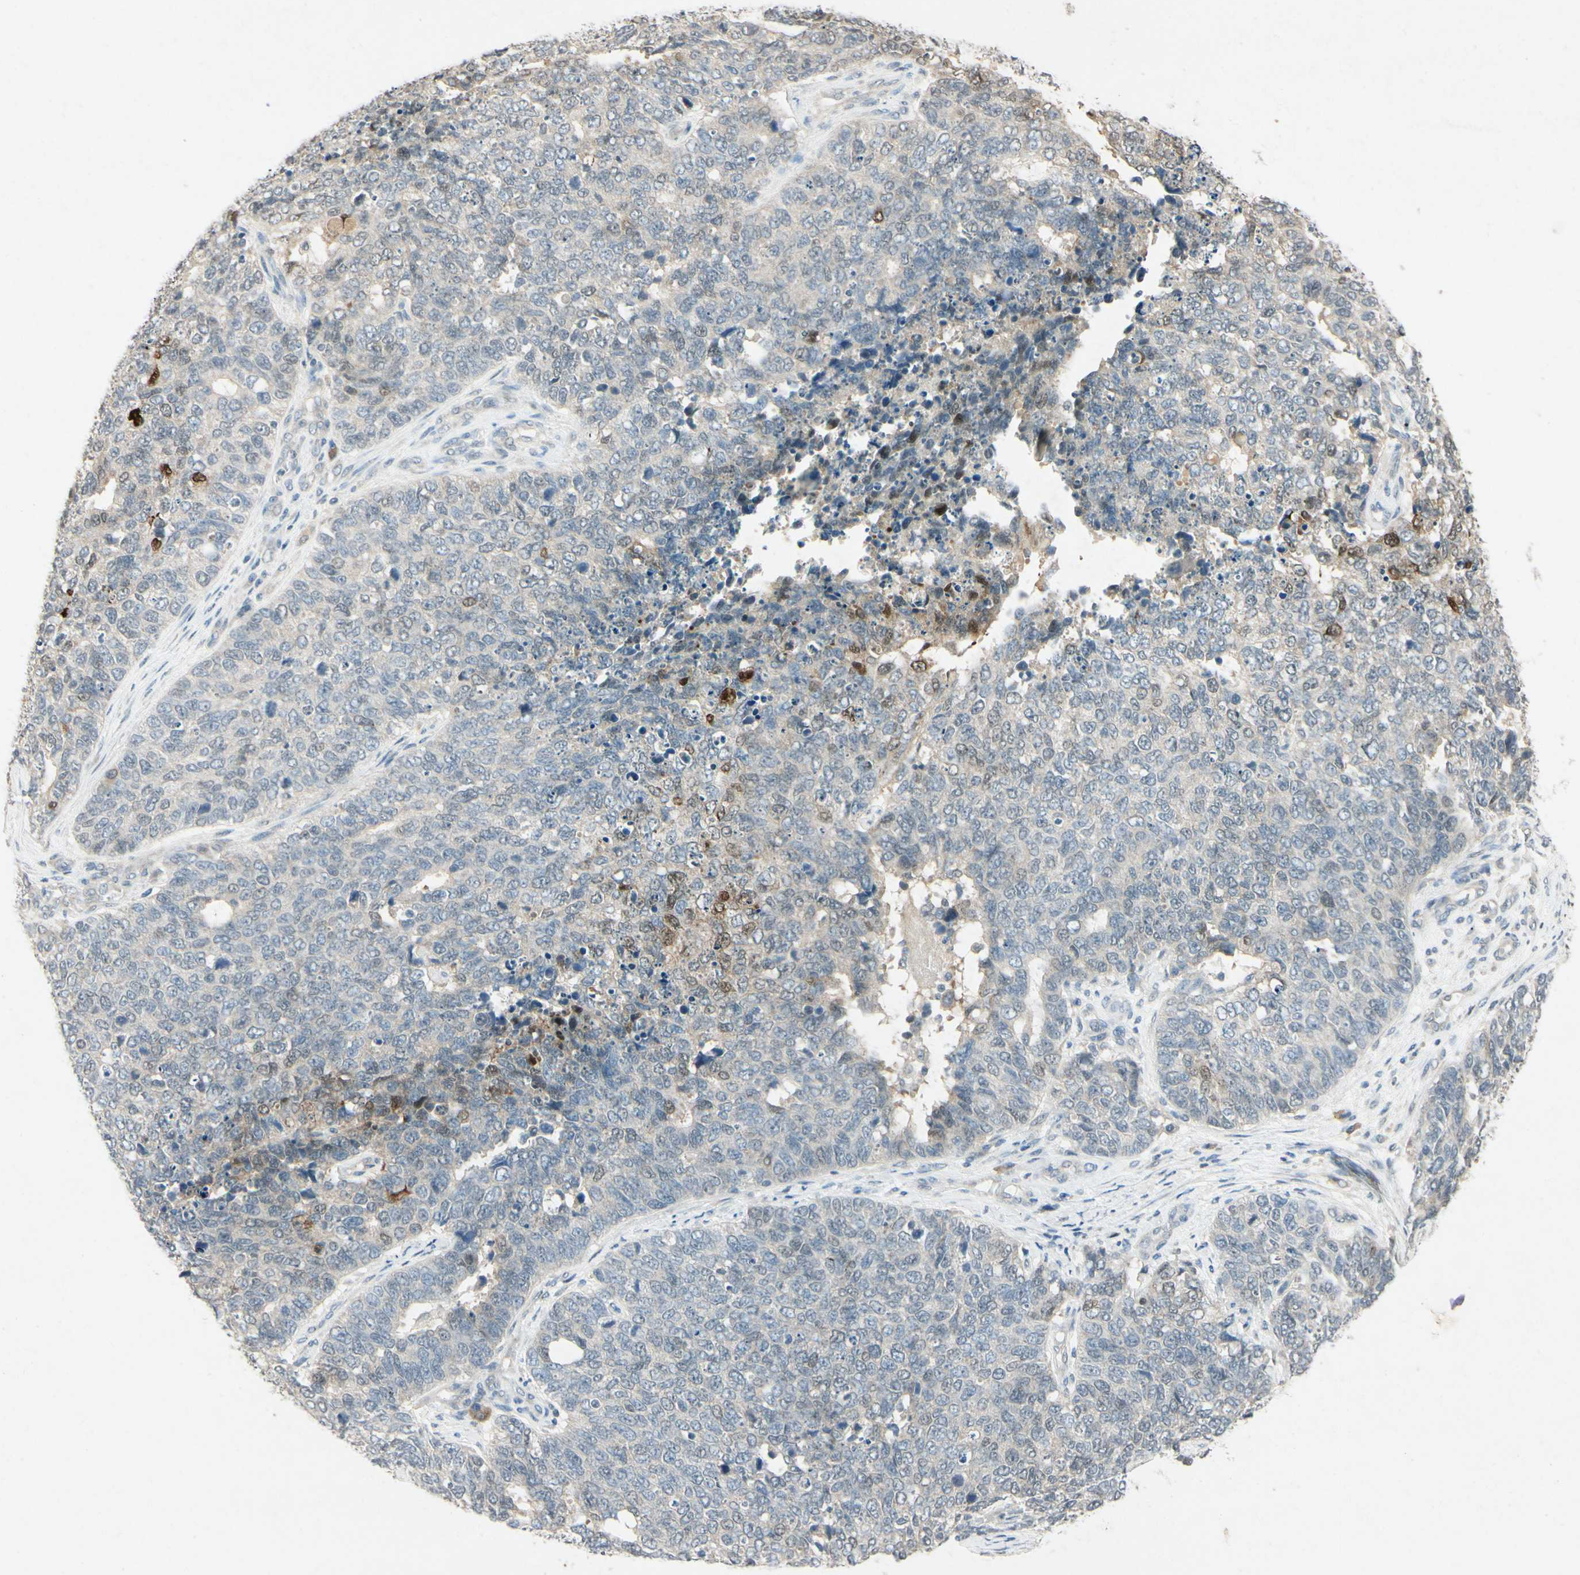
{"staining": {"intensity": "weak", "quantity": "<25%", "location": "nuclear"}, "tissue": "cervical cancer", "cell_type": "Tumor cells", "image_type": "cancer", "snomed": [{"axis": "morphology", "description": "Squamous cell carcinoma, NOS"}, {"axis": "topography", "description": "Cervix"}], "caption": "DAB immunohistochemical staining of cervical cancer (squamous cell carcinoma) displays no significant expression in tumor cells.", "gene": "HSPA1B", "patient": {"sex": "female", "age": 63}}